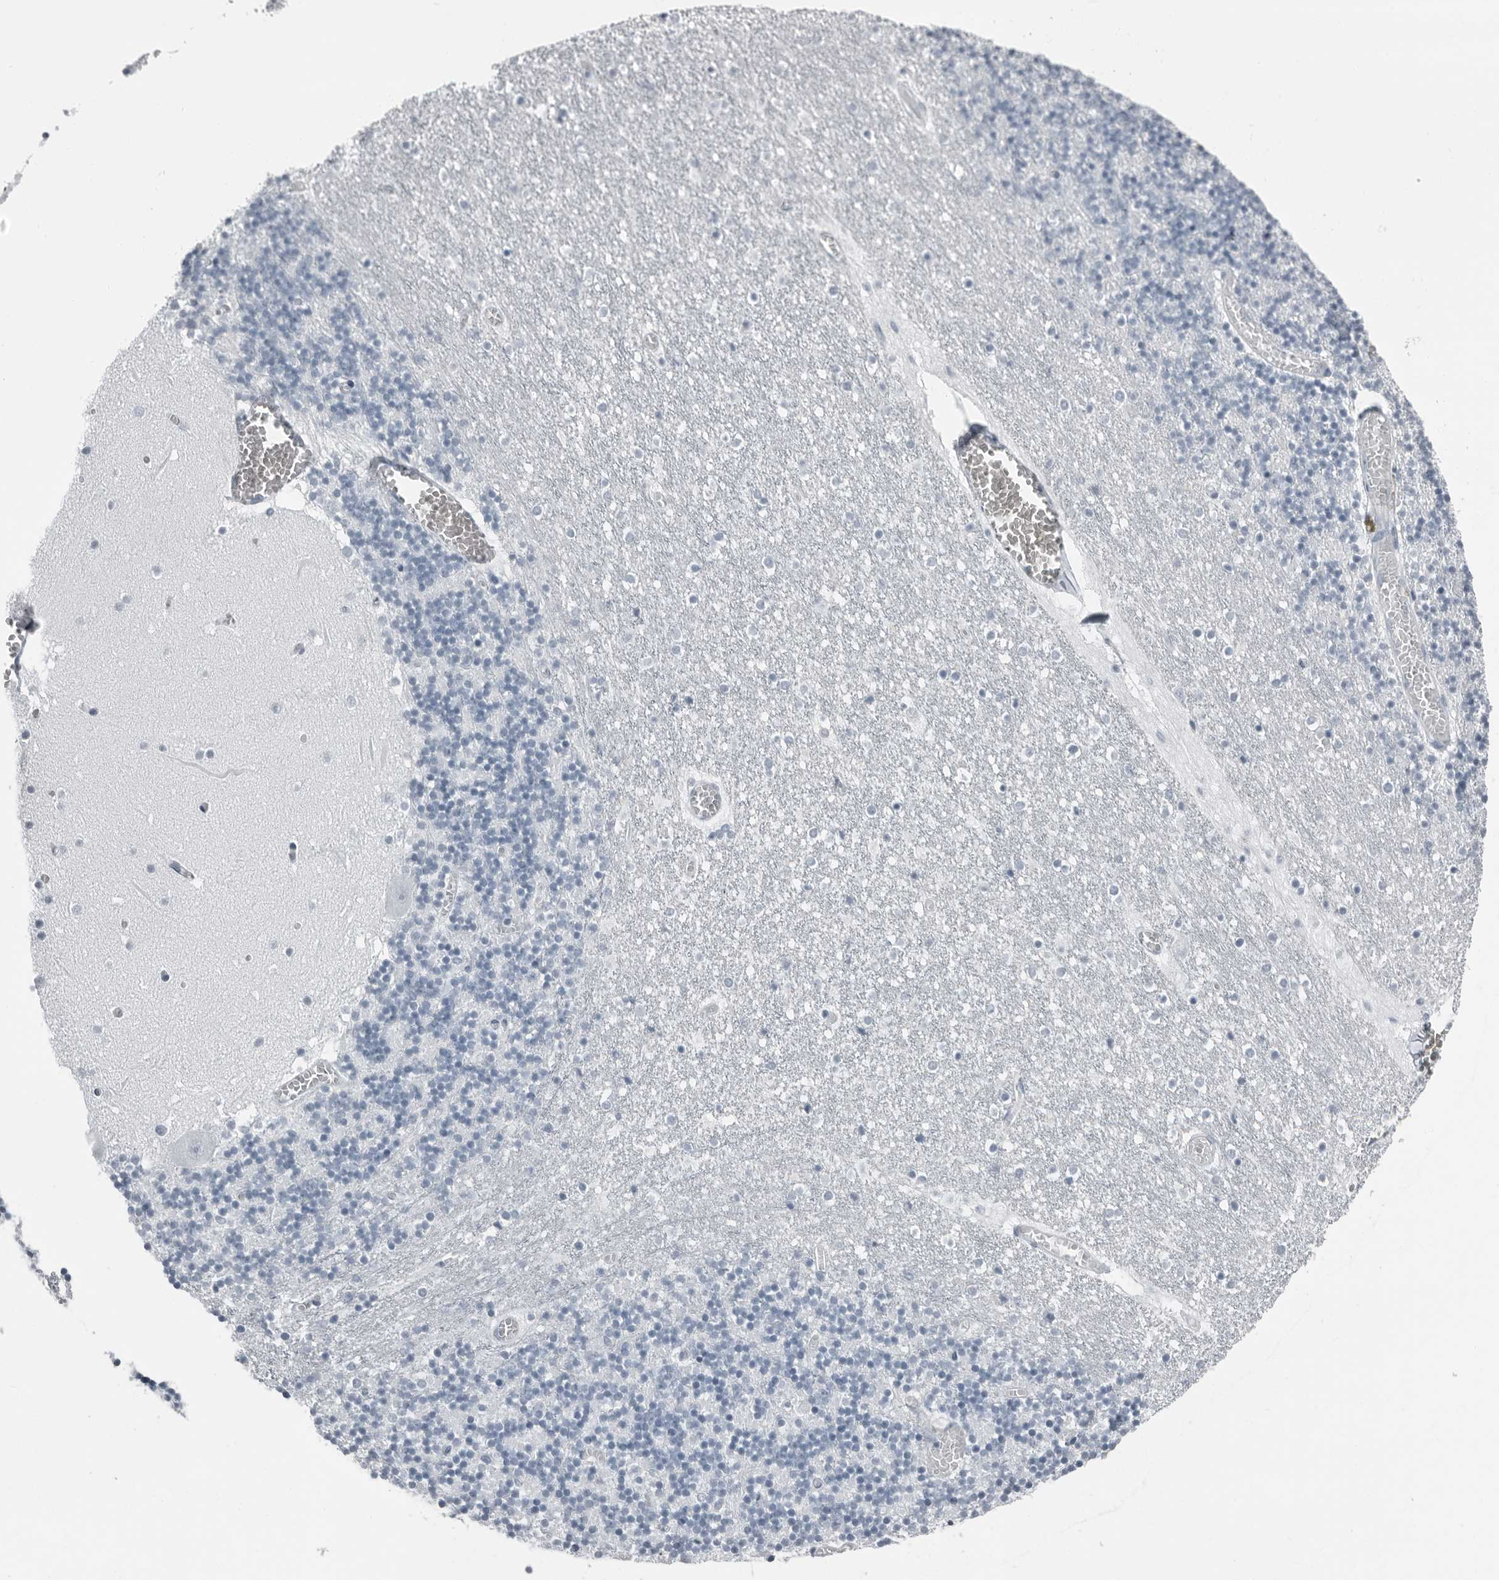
{"staining": {"intensity": "negative", "quantity": "none", "location": "none"}, "tissue": "cerebellum", "cell_type": "Cells in granular layer", "image_type": "normal", "snomed": [{"axis": "morphology", "description": "Normal tissue, NOS"}, {"axis": "topography", "description": "Cerebellum"}], "caption": "The photomicrograph shows no staining of cells in granular layer in normal cerebellum.", "gene": "PRSS1", "patient": {"sex": "female", "age": 28}}